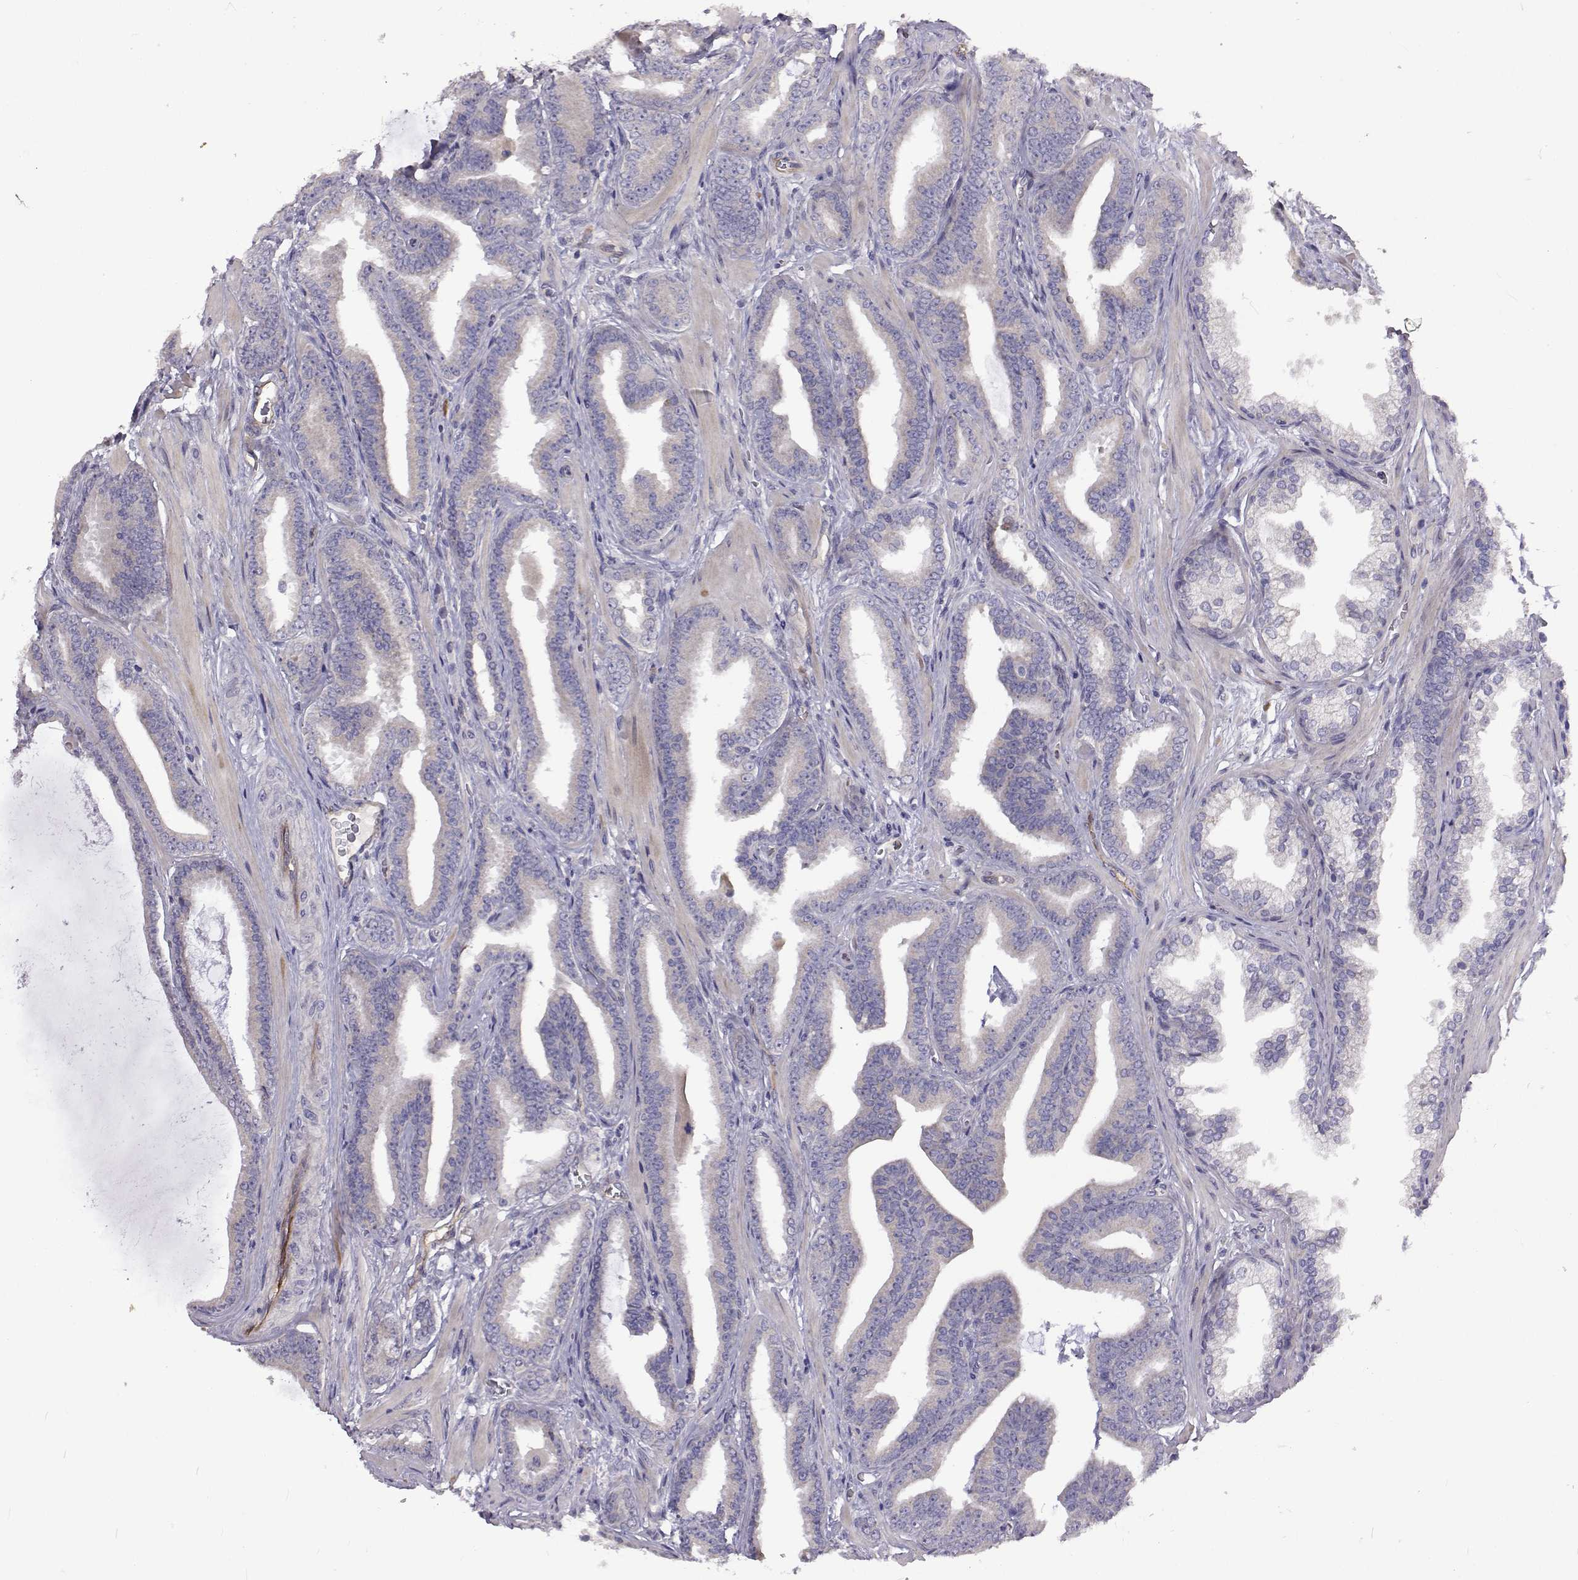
{"staining": {"intensity": "negative", "quantity": "none", "location": "none"}, "tissue": "prostate cancer", "cell_type": "Tumor cells", "image_type": "cancer", "snomed": [{"axis": "morphology", "description": "Adenocarcinoma, Low grade"}, {"axis": "topography", "description": "Prostate"}], "caption": "An immunohistochemistry (IHC) micrograph of low-grade adenocarcinoma (prostate) is shown. There is no staining in tumor cells of low-grade adenocarcinoma (prostate).", "gene": "NPR3", "patient": {"sex": "male", "age": 63}}